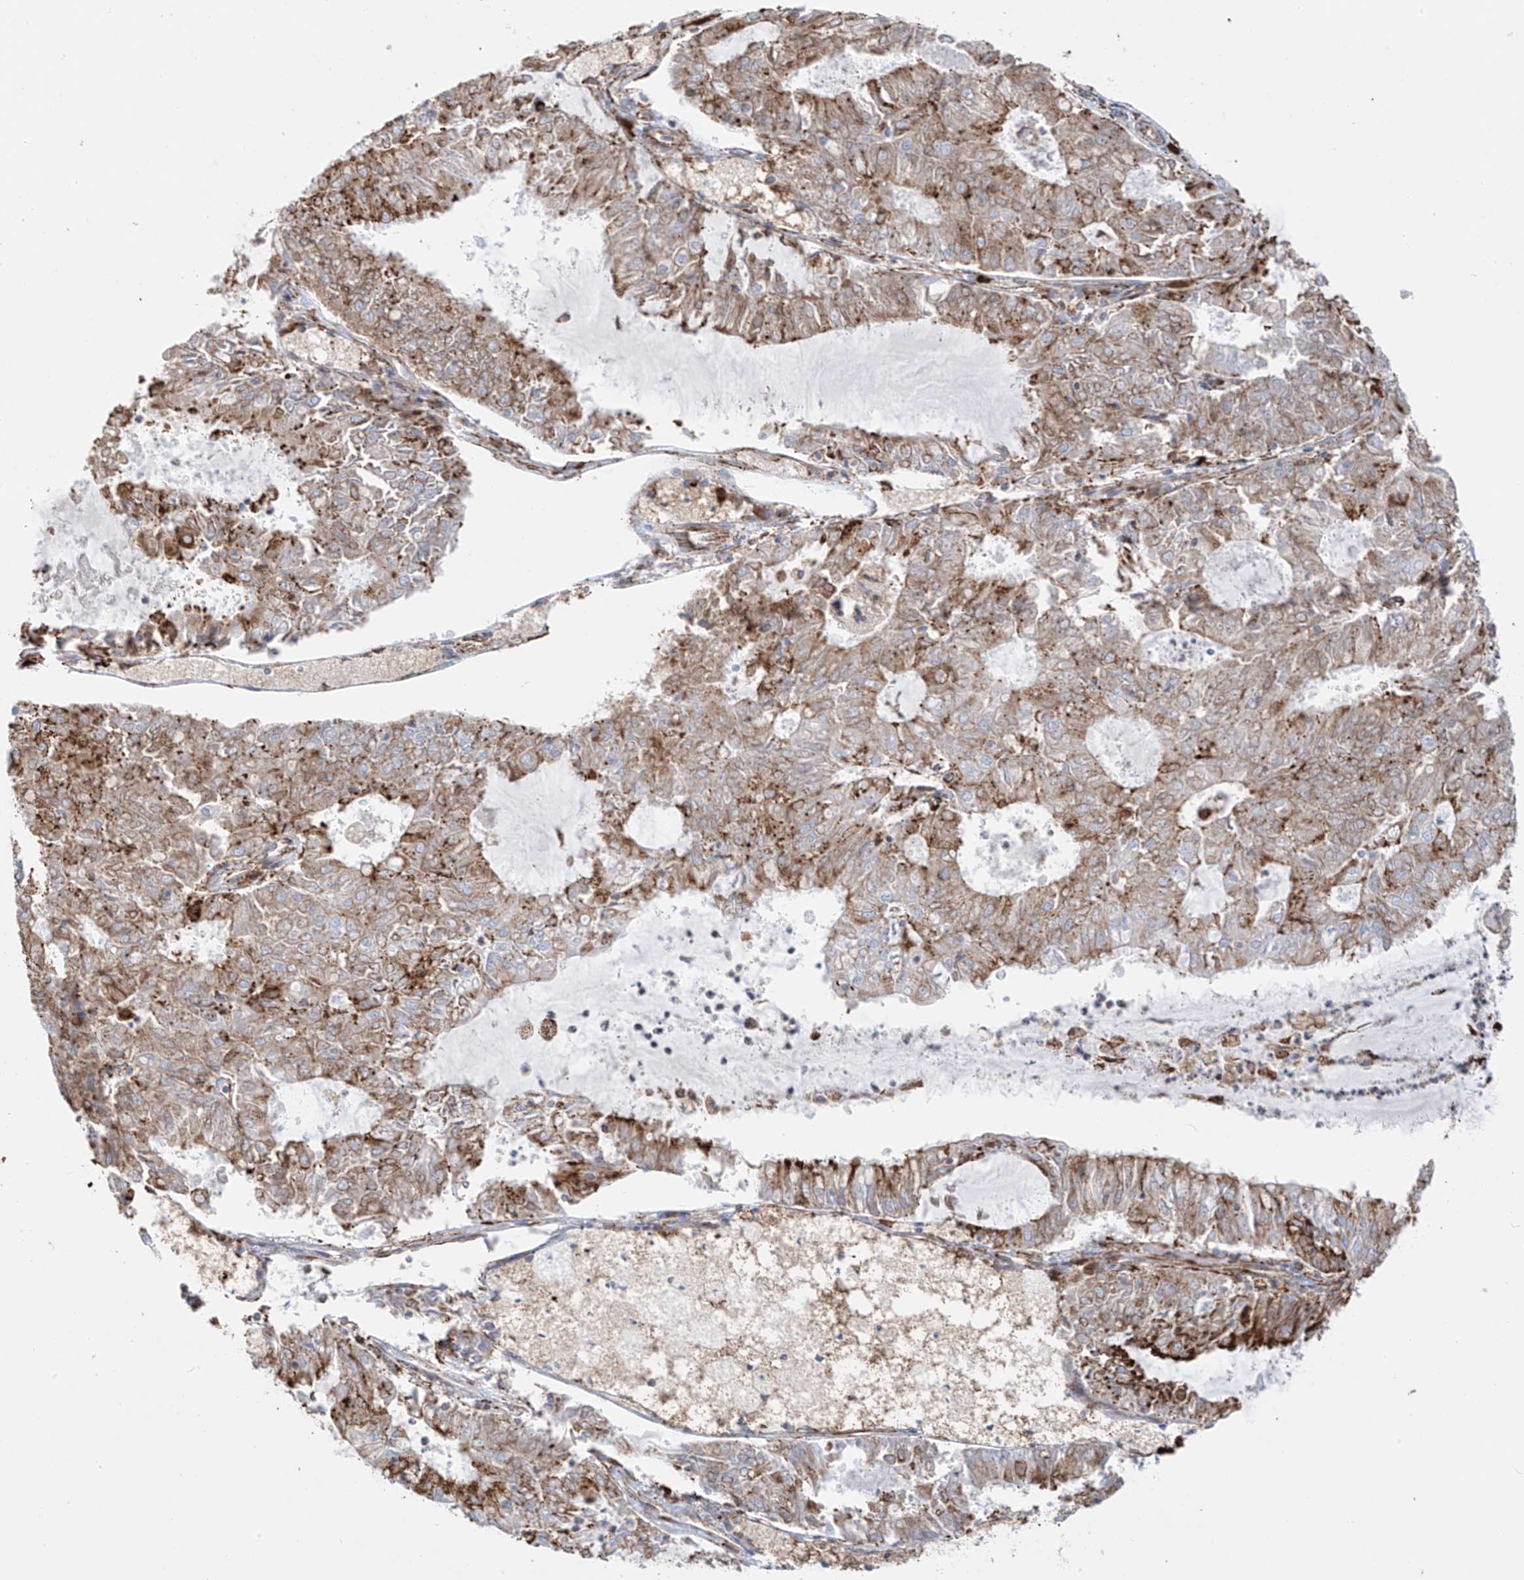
{"staining": {"intensity": "moderate", "quantity": ">75%", "location": "cytoplasmic/membranous"}, "tissue": "endometrial cancer", "cell_type": "Tumor cells", "image_type": "cancer", "snomed": [{"axis": "morphology", "description": "Adenocarcinoma, NOS"}, {"axis": "topography", "description": "Endometrium"}], "caption": "Immunohistochemistry (IHC) histopathology image of neoplastic tissue: endometrial cancer (adenocarcinoma) stained using immunohistochemistry exhibits medium levels of moderate protein expression localized specifically in the cytoplasmic/membranous of tumor cells, appearing as a cytoplasmic/membranous brown color.", "gene": "MX1", "patient": {"sex": "female", "age": 57}}